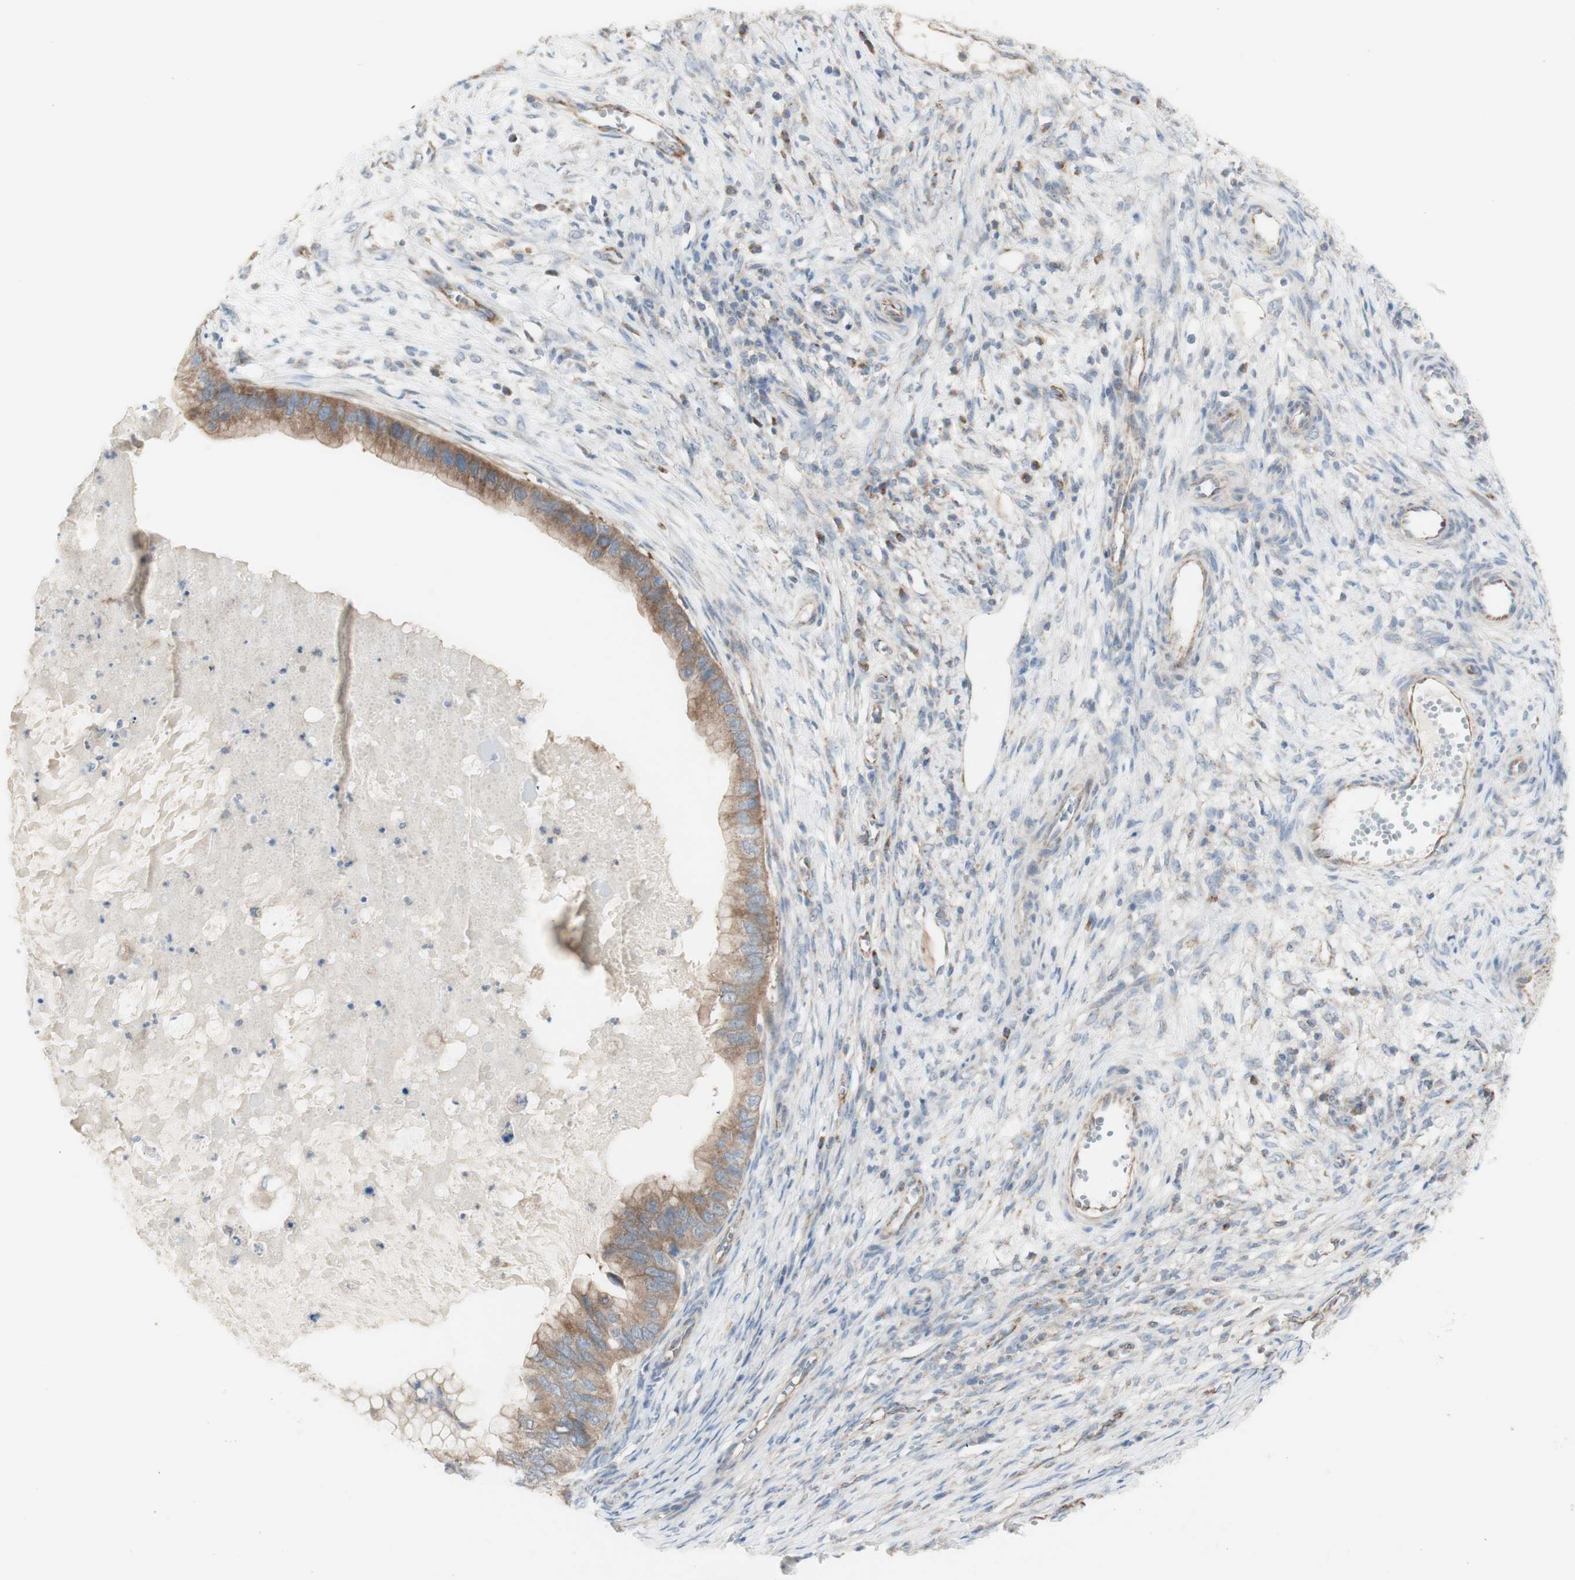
{"staining": {"intensity": "weak", "quantity": ">75%", "location": "cytoplasmic/membranous"}, "tissue": "ovarian cancer", "cell_type": "Tumor cells", "image_type": "cancer", "snomed": [{"axis": "morphology", "description": "Cystadenocarcinoma, mucinous, NOS"}, {"axis": "topography", "description": "Ovary"}], "caption": "Mucinous cystadenocarcinoma (ovarian) stained for a protein (brown) shows weak cytoplasmic/membranous positive expression in about >75% of tumor cells.", "gene": "C3orf52", "patient": {"sex": "female", "age": 80}}